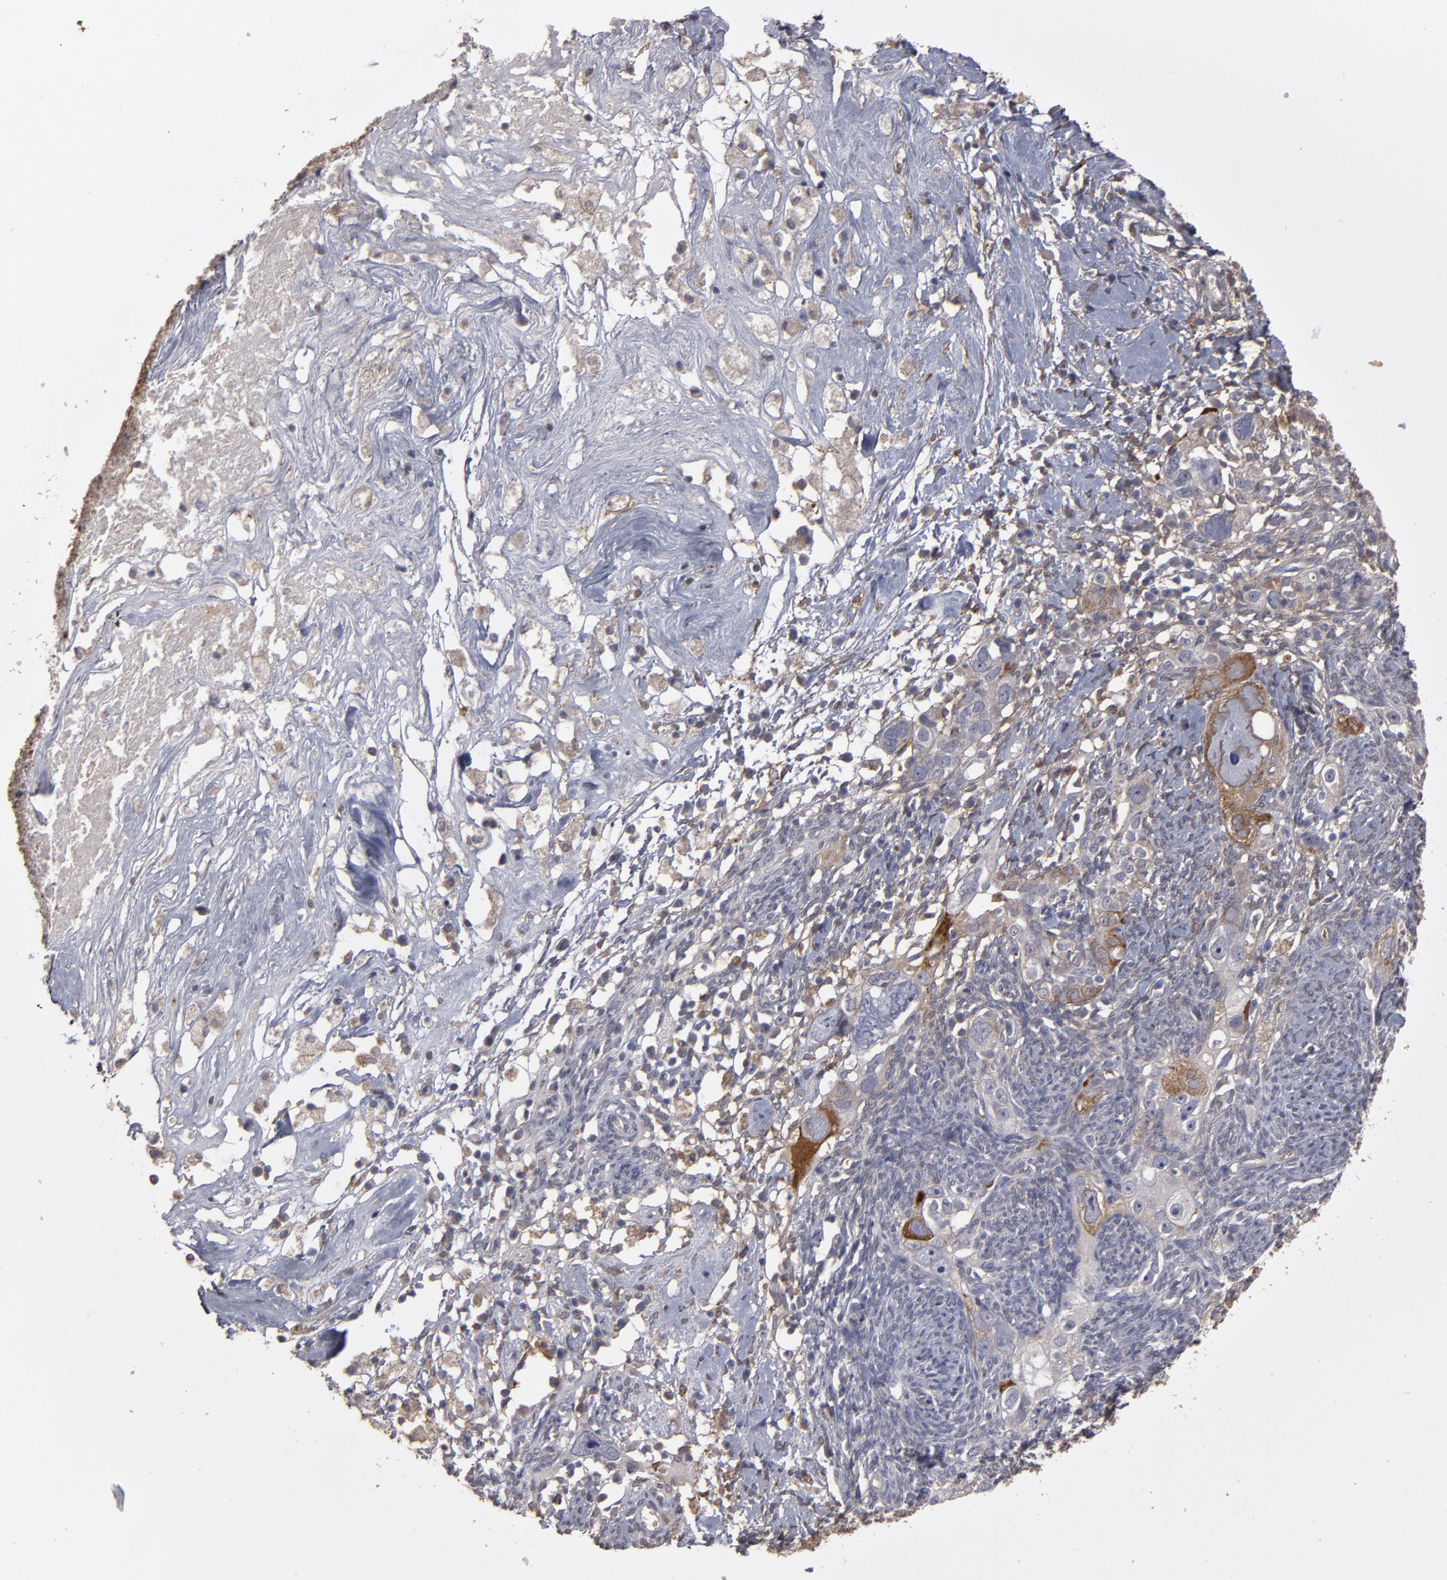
{"staining": {"intensity": "moderate", "quantity": "25%-75%", "location": "cytoplasmic/membranous"}, "tissue": "ovarian cancer", "cell_type": "Tumor cells", "image_type": "cancer", "snomed": [{"axis": "morphology", "description": "Normal tissue, NOS"}, {"axis": "morphology", "description": "Cystadenocarcinoma, serous, NOS"}, {"axis": "topography", "description": "Ovary"}], "caption": "Ovarian cancer (serous cystadenocarcinoma) stained for a protein (brown) reveals moderate cytoplasmic/membranous positive positivity in about 25%-75% of tumor cells.", "gene": "ITGB5", "patient": {"sex": "female", "age": 62}}